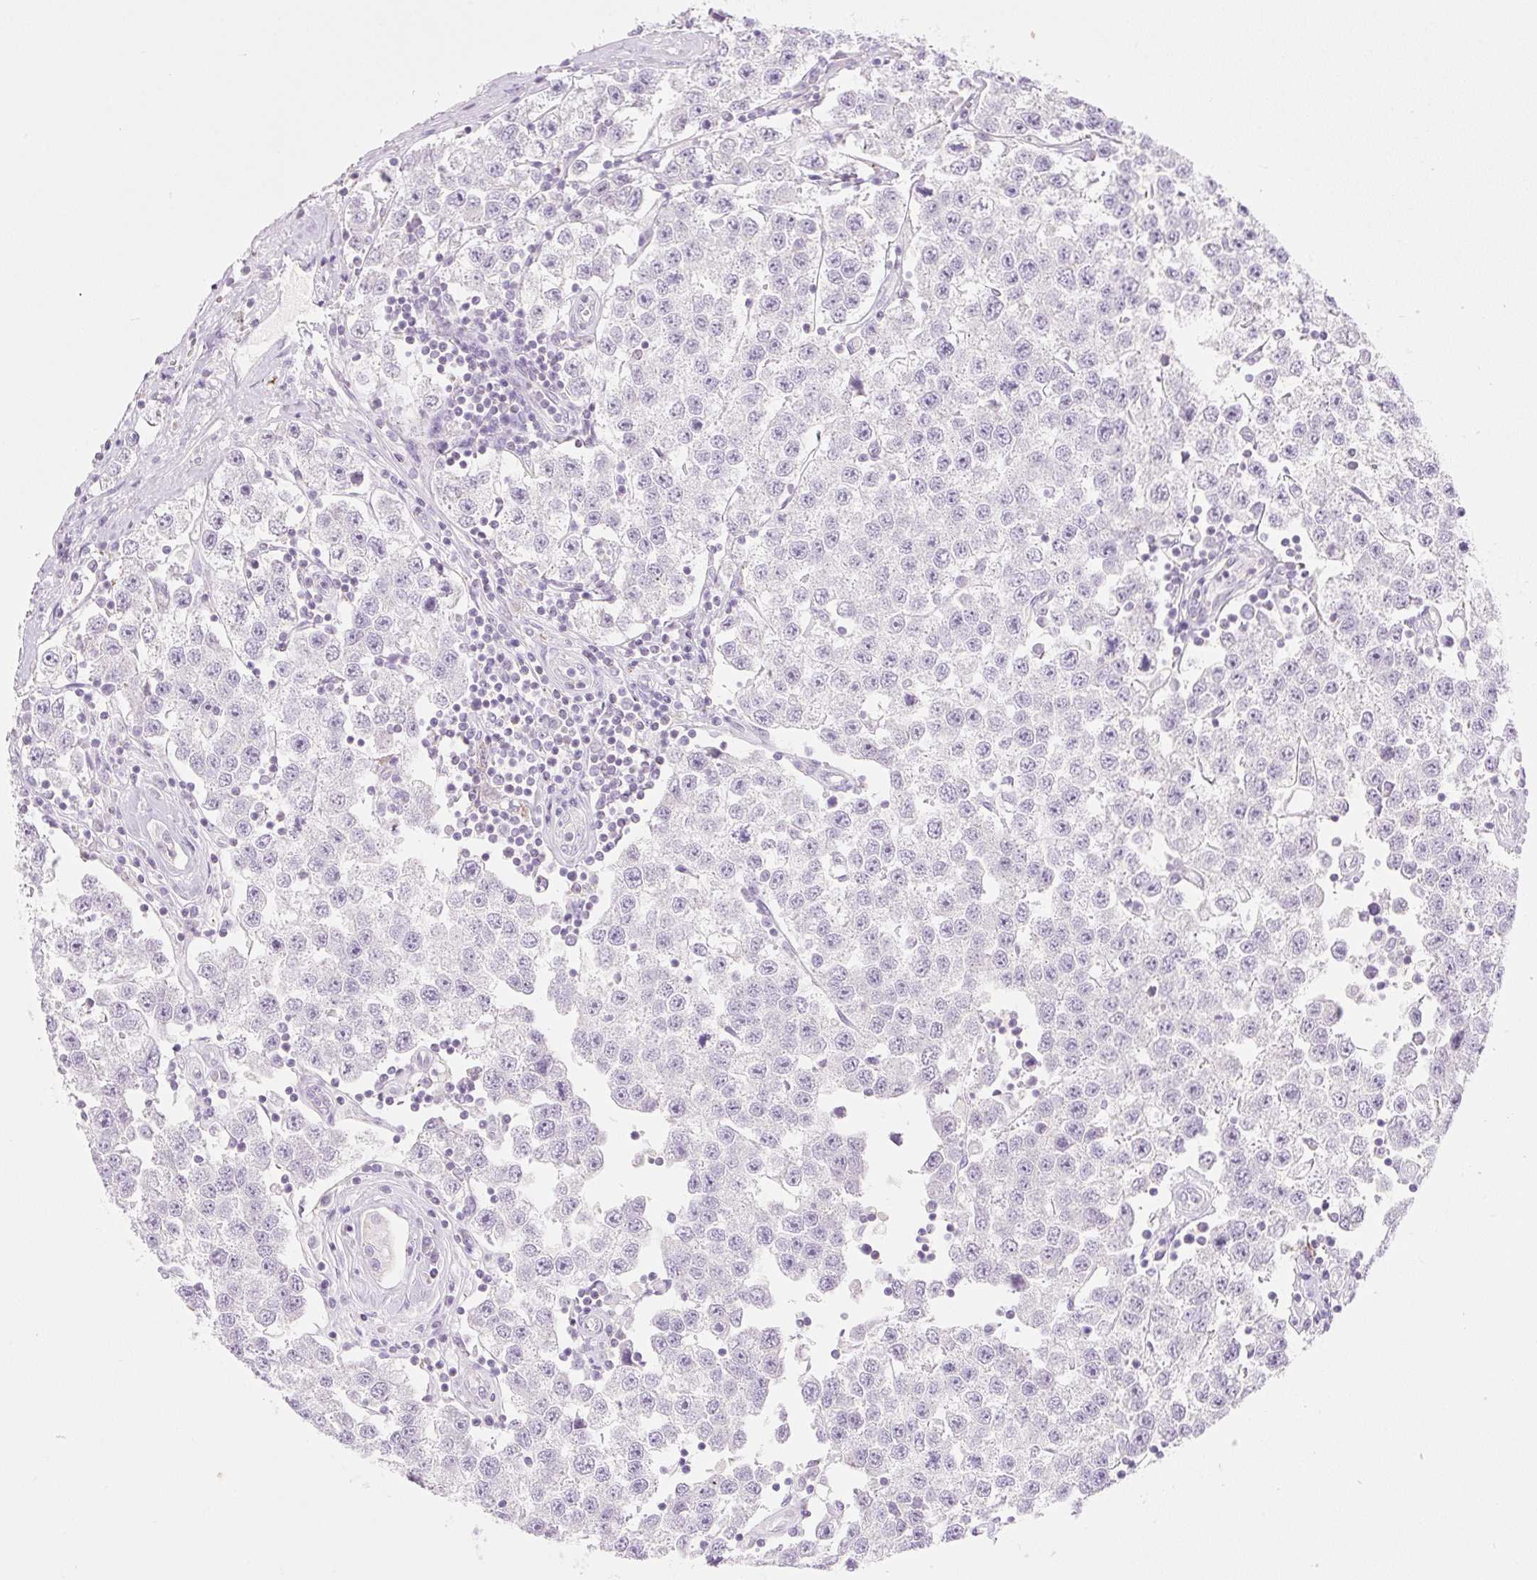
{"staining": {"intensity": "negative", "quantity": "none", "location": "none"}, "tissue": "testis cancer", "cell_type": "Tumor cells", "image_type": "cancer", "snomed": [{"axis": "morphology", "description": "Seminoma, NOS"}, {"axis": "topography", "description": "Testis"}], "caption": "High power microscopy image of an immunohistochemistry (IHC) image of testis cancer, revealing no significant staining in tumor cells.", "gene": "FOCAD", "patient": {"sex": "male", "age": 34}}